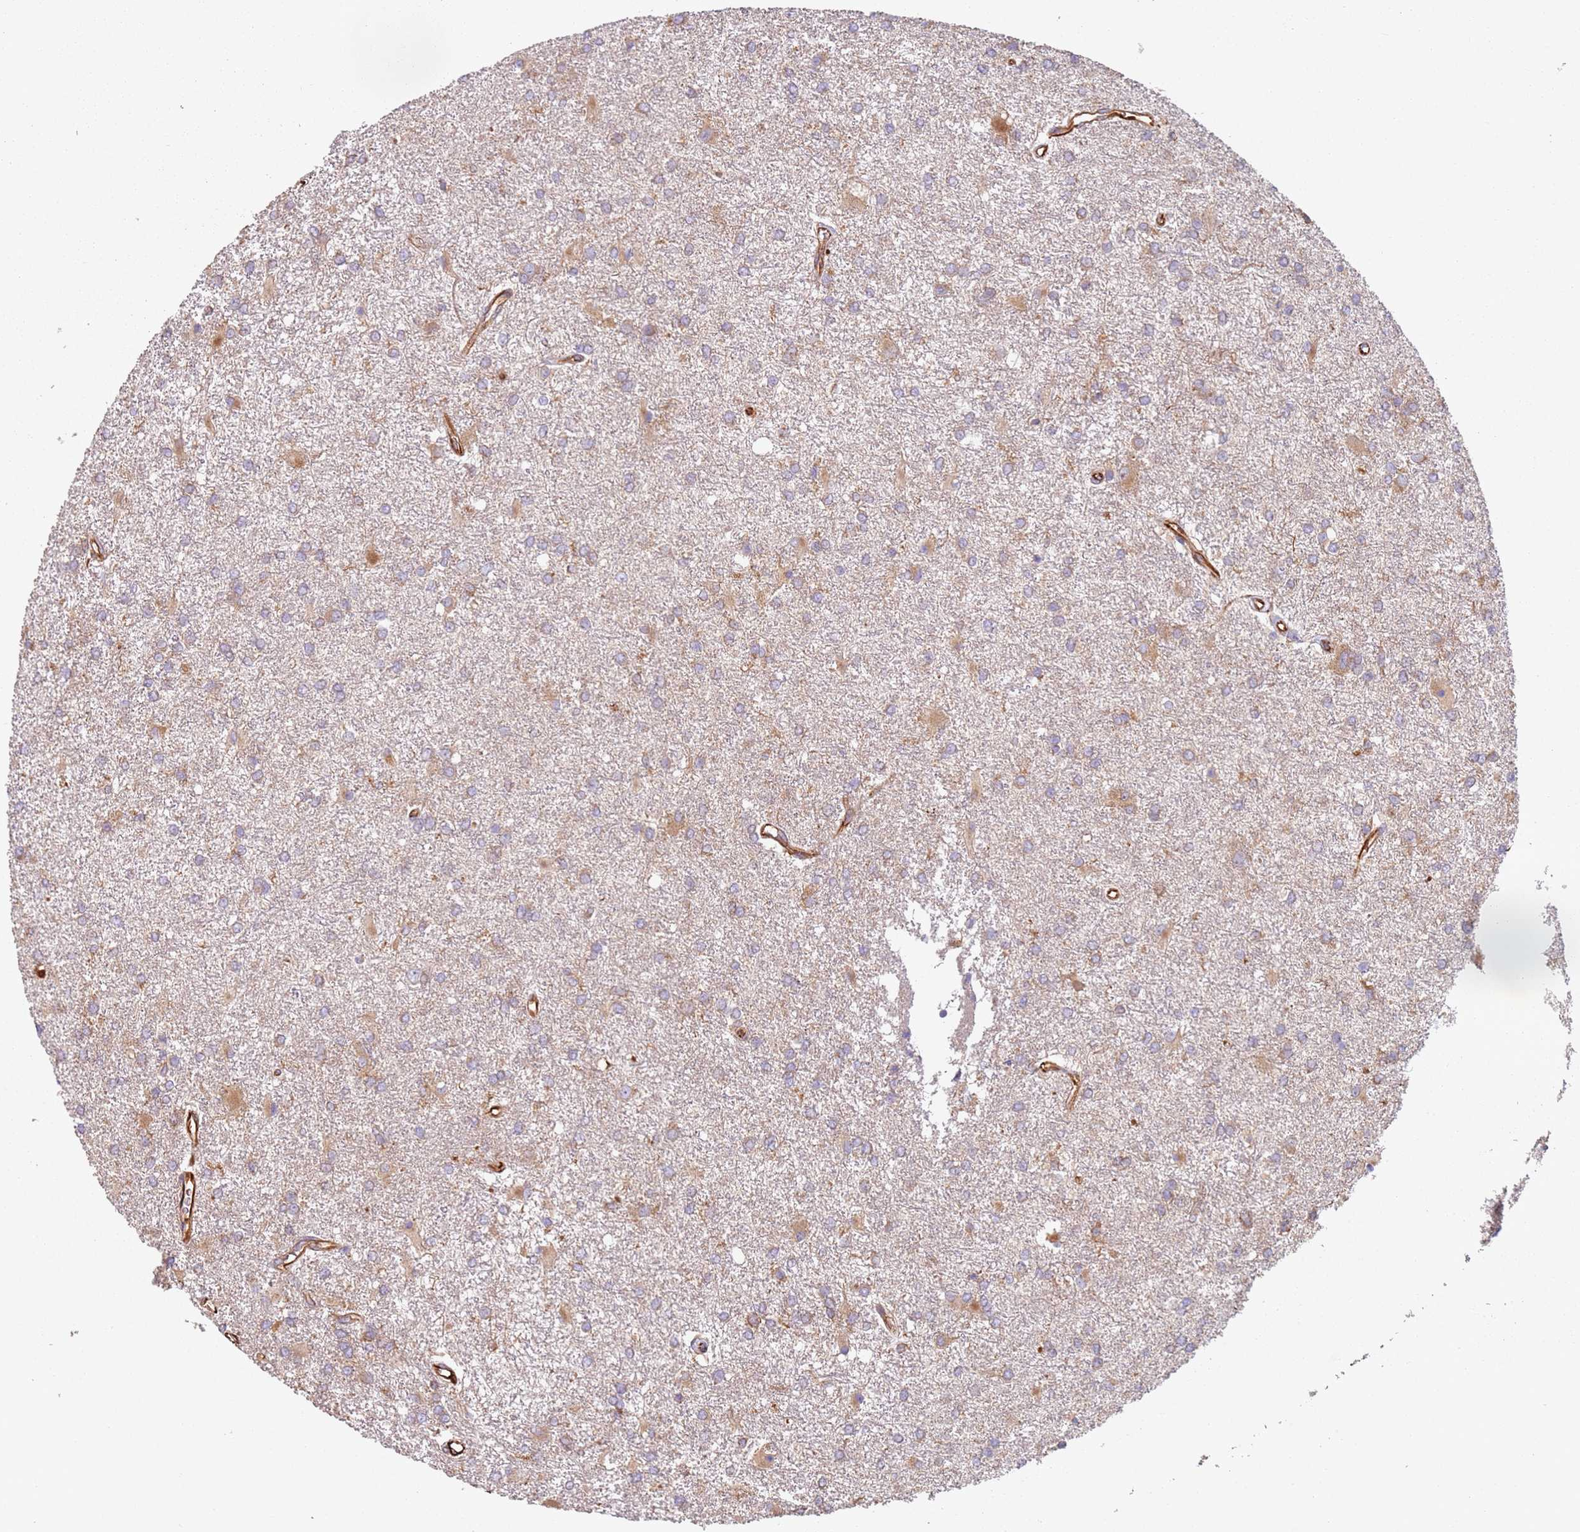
{"staining": {"intensity": "weak", "quantity": "25%-75%", "location": "cytoplasmic/membranous"}, "tissue": "glioma", "cell_type": "Tumor cells", "image_type": "cancer", "snomed": [{"axis": "morphology", "description": "Glioma, malignant, High grade"}, {"axis": "topography", "description": "Brain"}], "caption": "A brown stain shows weak cytoplasmic/membranous positivity of a protein in human glioma tumor cells.", "gene": "SNAPIN", "patient": {"sex": "female", "age": 50}}